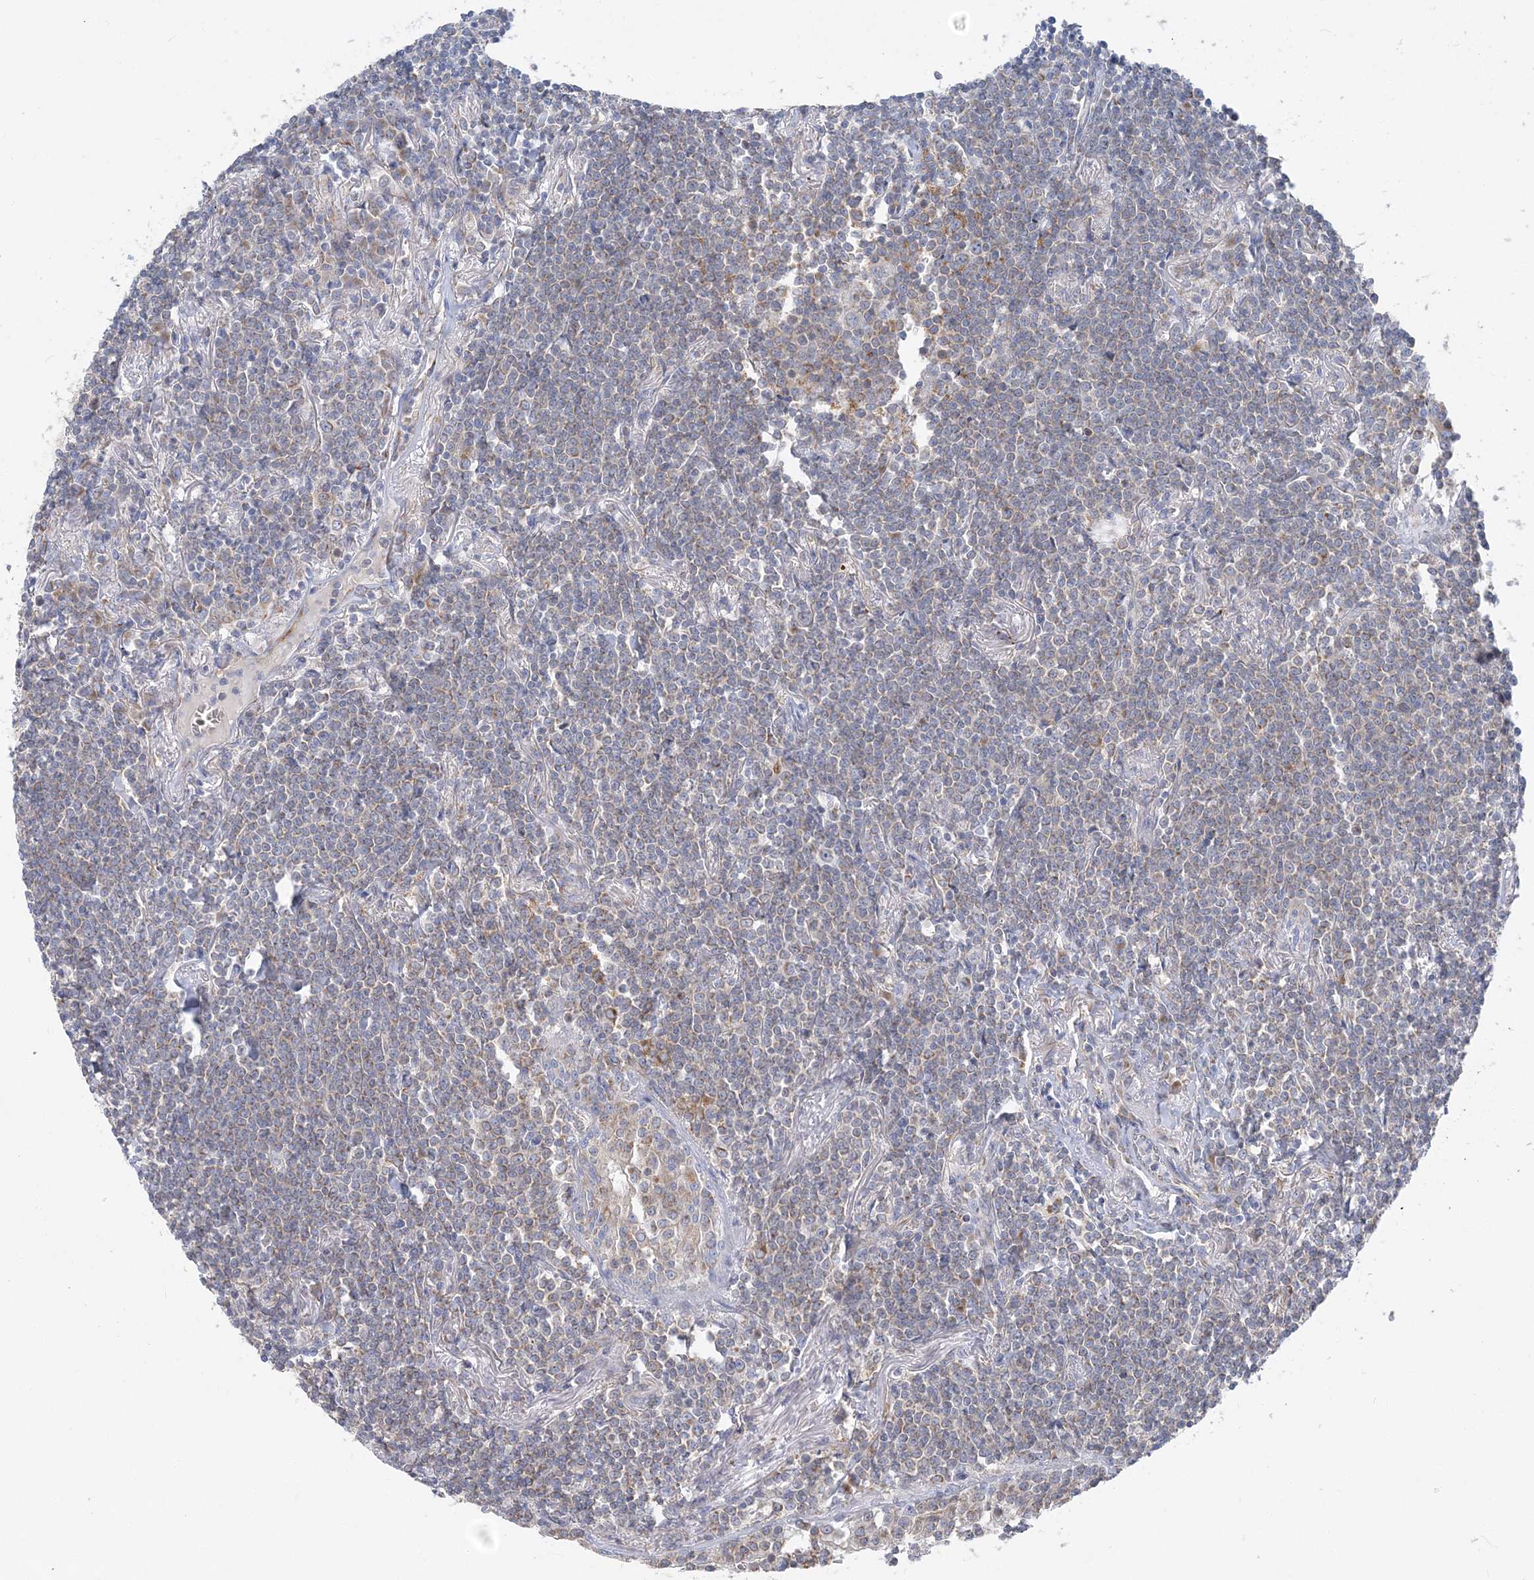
{"staining": {"intensity": "weak", "quantity": "25%-75%", "location": "cytoplasmic/membranous"}, "tissue": "lymphoma", "cell_type": "Tumor cells", "image_type": "cancer", "snomed": [{"axis": "morphology", "description": "Malignant lymphoma, non-Hodgkin's type, Low grade"}, {"axis": "topography", "description": "Lung"}], "caption": "Tumor cells display weak cytoplasmic/membranous expression in about 25%-75% of cells in lymphoma.", "gene": "FAM114A2", "patient": {"sex": "female", "age": 71}}